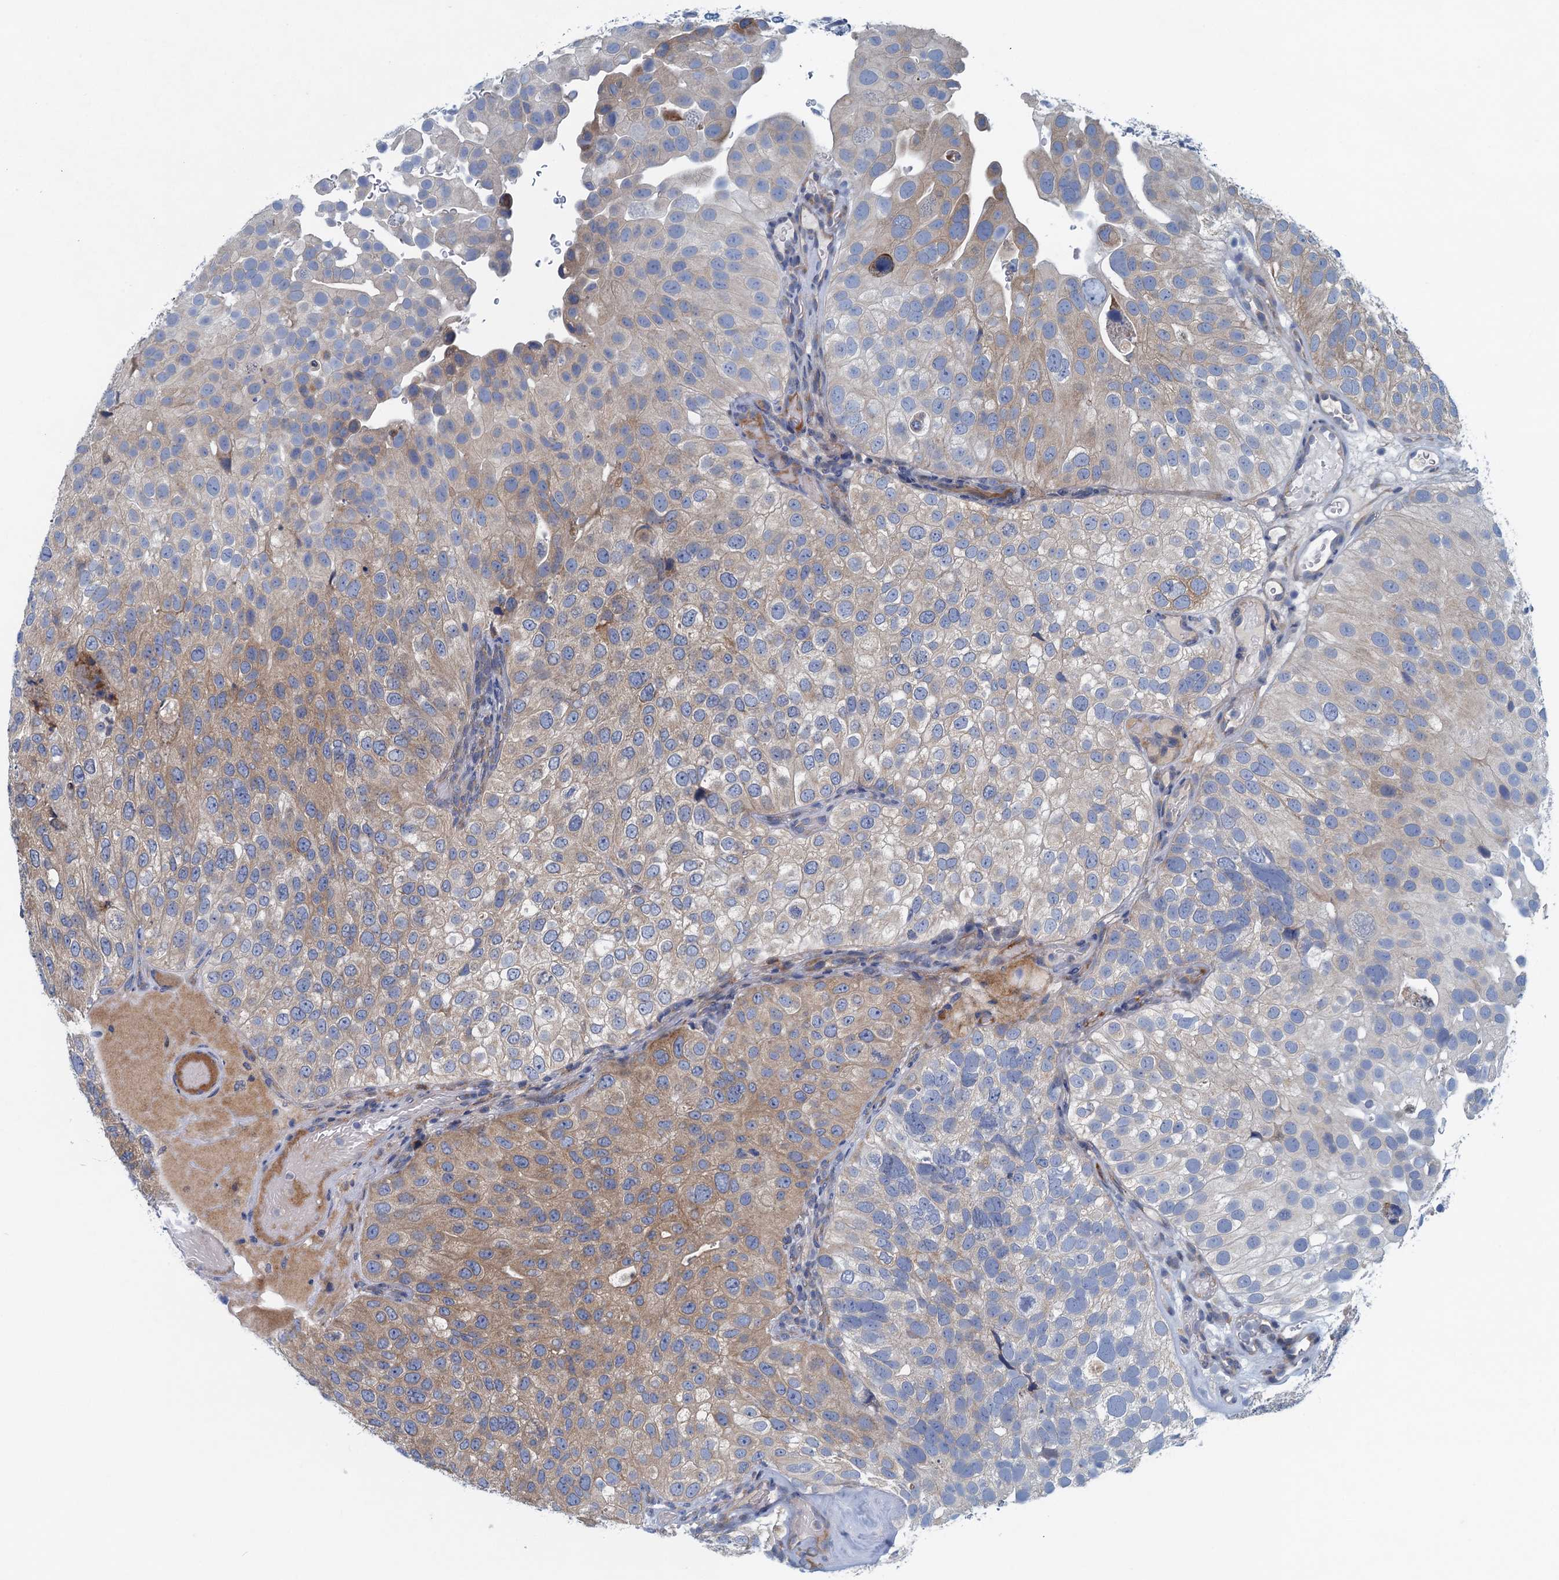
{"staining": {"intensity": "moderate", "quantity": "25%-75%", "location": "cytoplasmic/membranous"}, "tissue": "urothelial cancer", "cell_type": "Tumor cells", "image_type": "cancer", "snomed": [{"axis": "morphology", "description": "Urothelial carcinoma, Low grade"}, {"axis": "topography", "description": "Urinary bladder"}], "caption": "Low-grade urothelial carcinoma was stained to show a protein in brown. There is medium levels of moderate cytoplasmic/membranous positivity in approximately 25%-75% of tumor cells.", "gene": "MYDGF", "patient": {"sex": "male", "age": 78}}